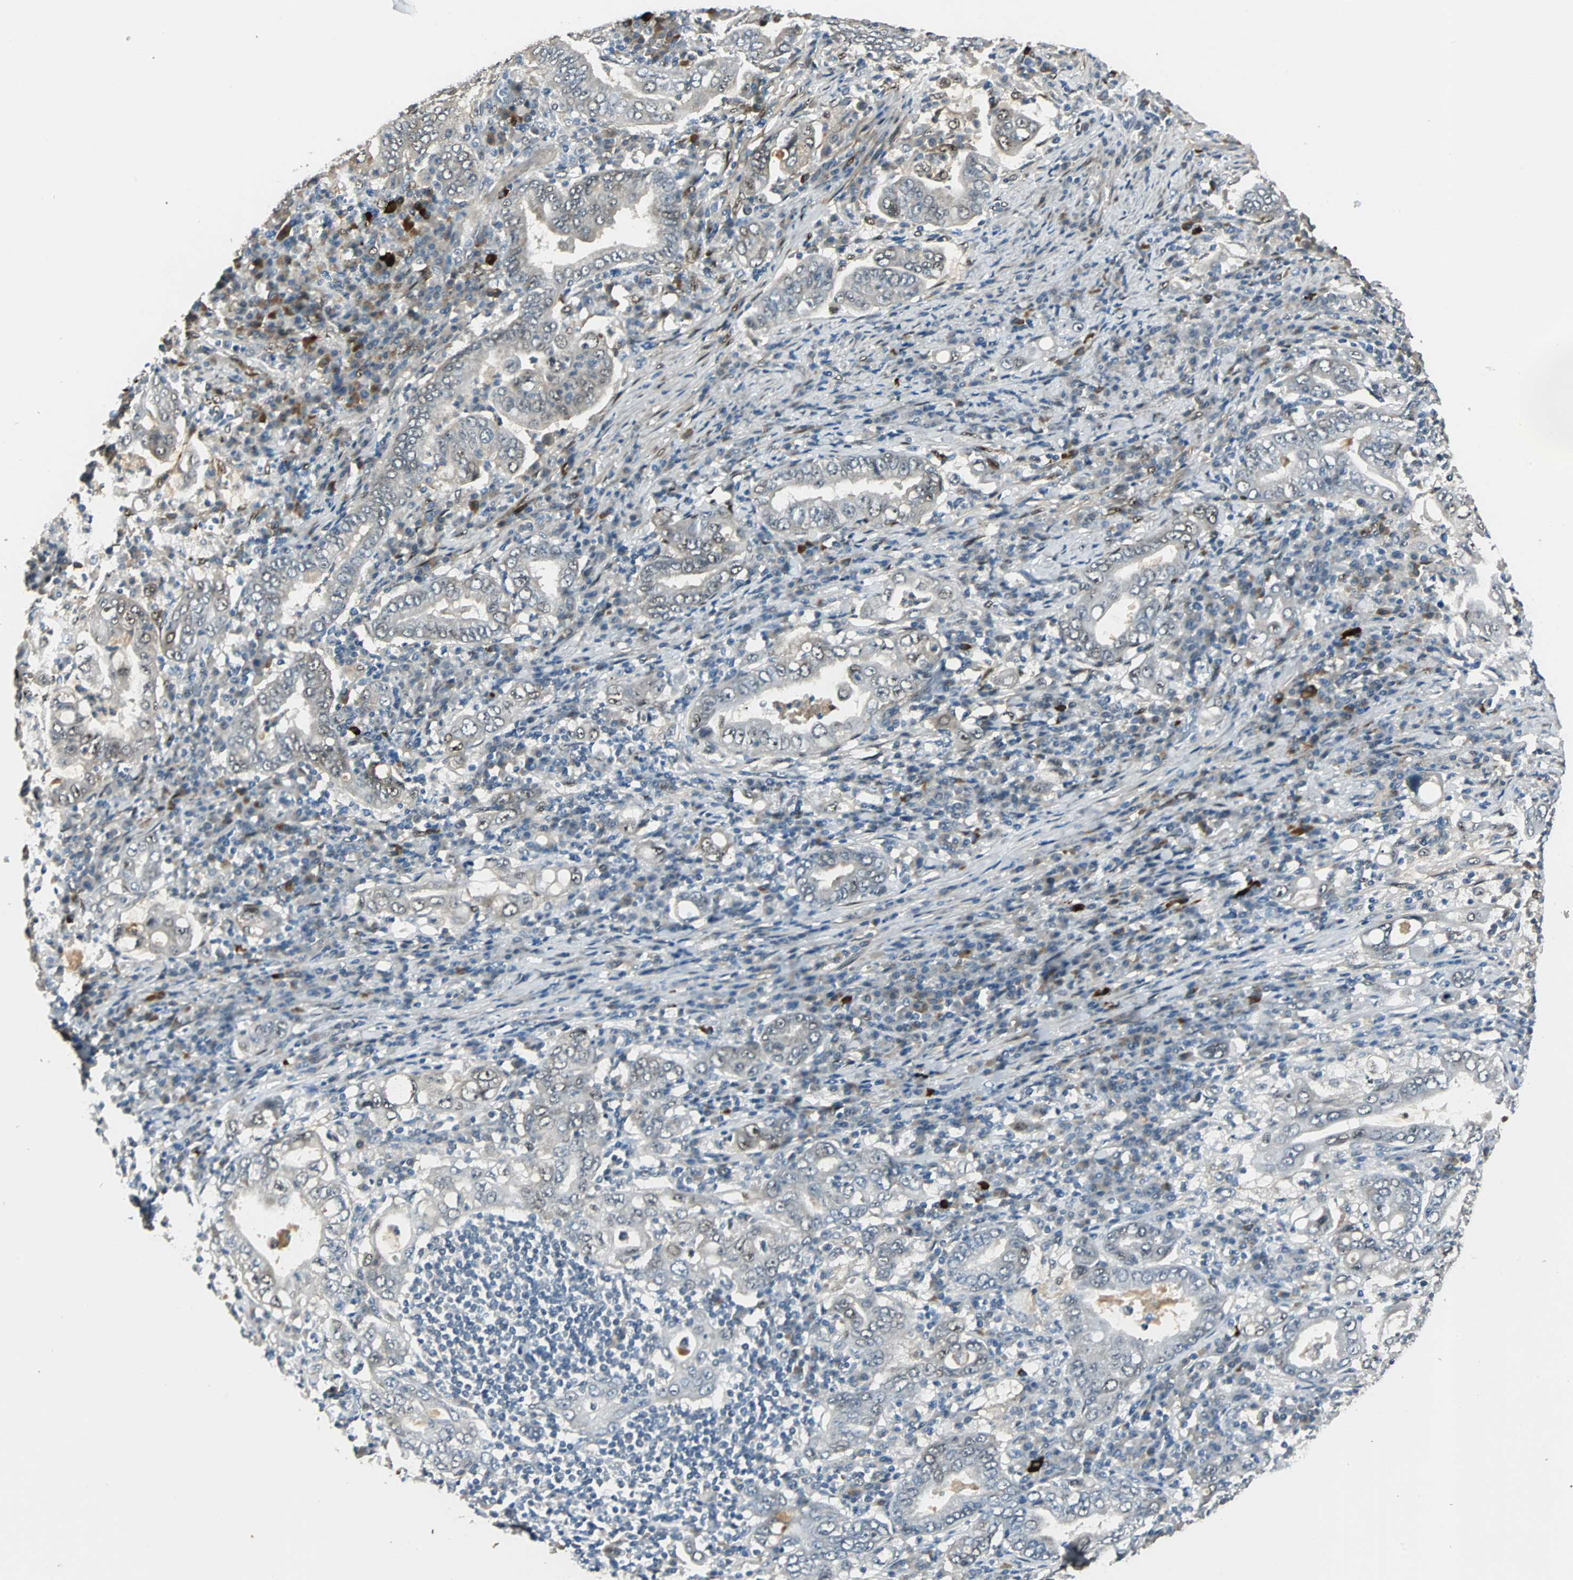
{"staining": {"intensity": "negative", "quantity": "none", "location": "none"}, "tissue": "stomach cancer", "cell_type": "Tumor cells", "image_type": "cancer", "snomed": [{"axis": "morphology", "description": "Normal tissue, NOS"}, {"axis": "morphology", "description": "Adenocarcinoma, NOS"}, {"axis": "topography", "description": "Esophagus"}, {"axis": "topography", "description": "Stomach, upper"}, {"axis": "topography", "description": "Peripheral nerve tissue"}], "caption": "Immunohistochemistry (IHC) histopathology image of neoplastic tissue: adenocarcinoma (stomach) stained with DAB shows no significant protein positivity in tumor cells. (DAB (3,3'-diaminobenzidine) IHC with hematoxylin counter stain).", "gene": "FHL2", "patient": {"sex": "male", "age": 62}}